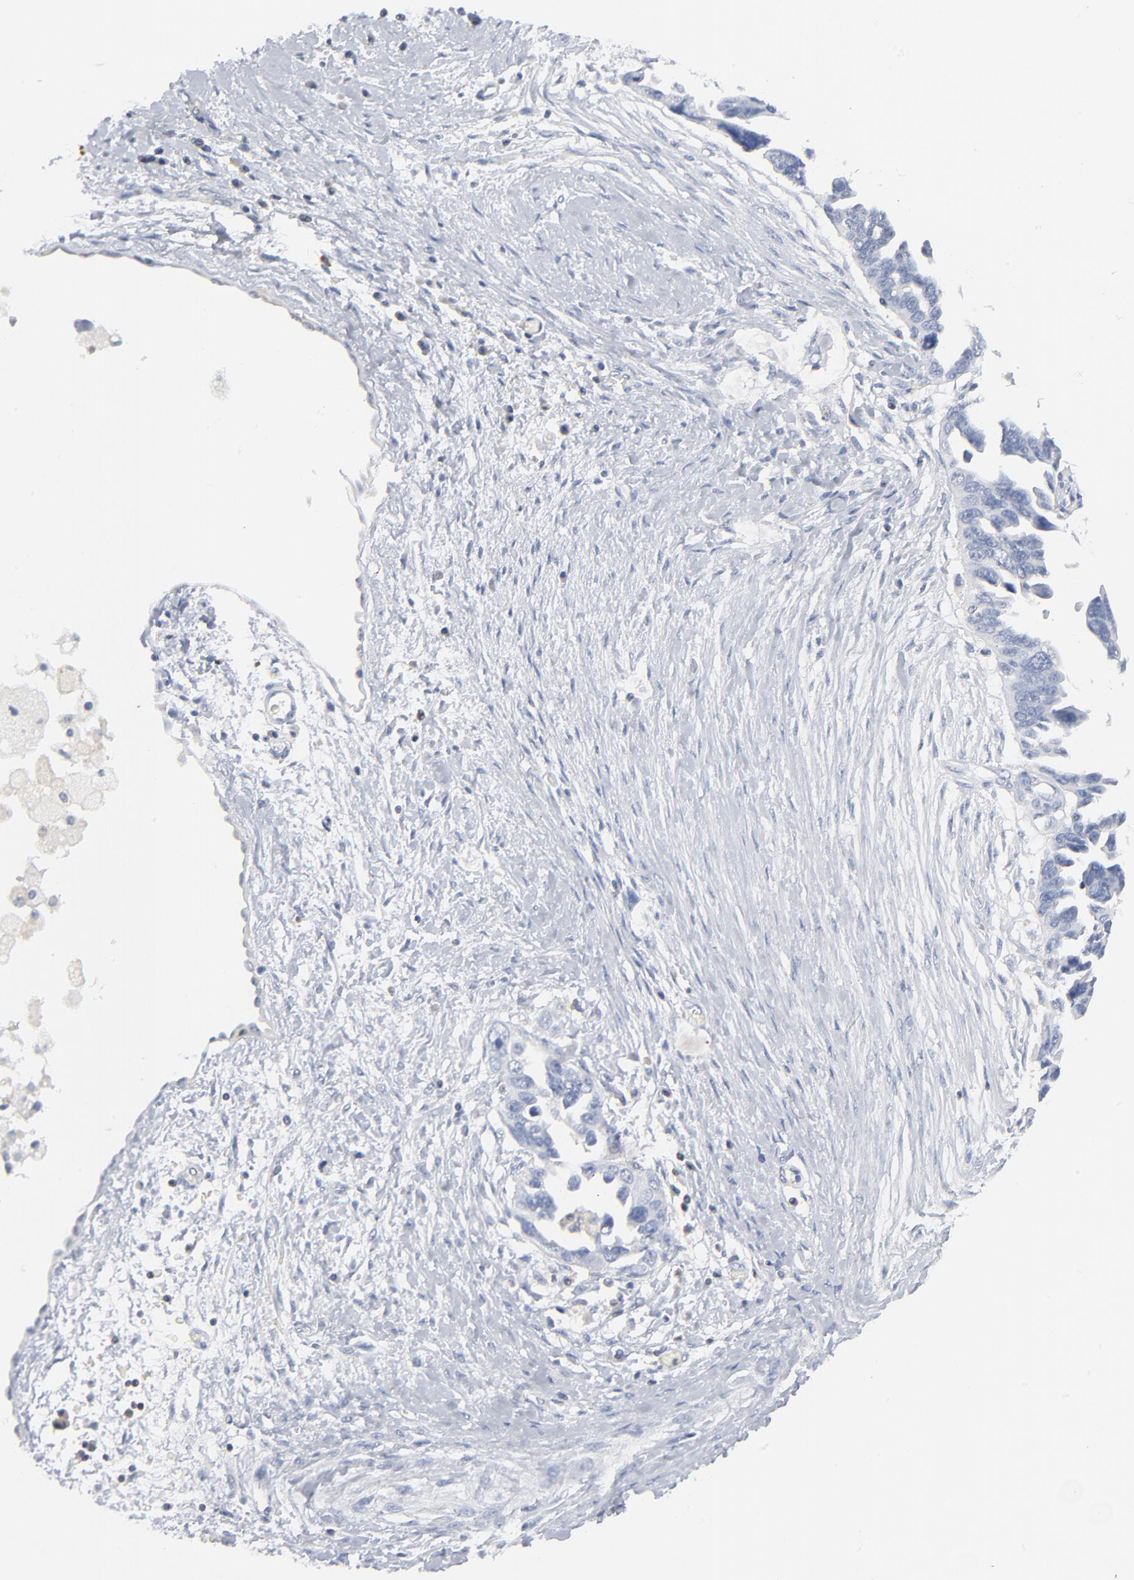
{"staining": {"intensity": "negative", "quantity": "none", "location": "none"}, "tissue": "ovarian cancer", "cell_type": "Tumor cells", "image_type": "cancer", "snomed": [{"axis": "morphology", "description": "Cystadenocarcinoma, serous, NOS"}, {"axis": "topography", "description": "Ovary"}], "caption": "Tumor cells are negative for protein expression in human ovarian cancer.", "gene": "PTK2B", "patient": {"sex": "female", "age": 63}}